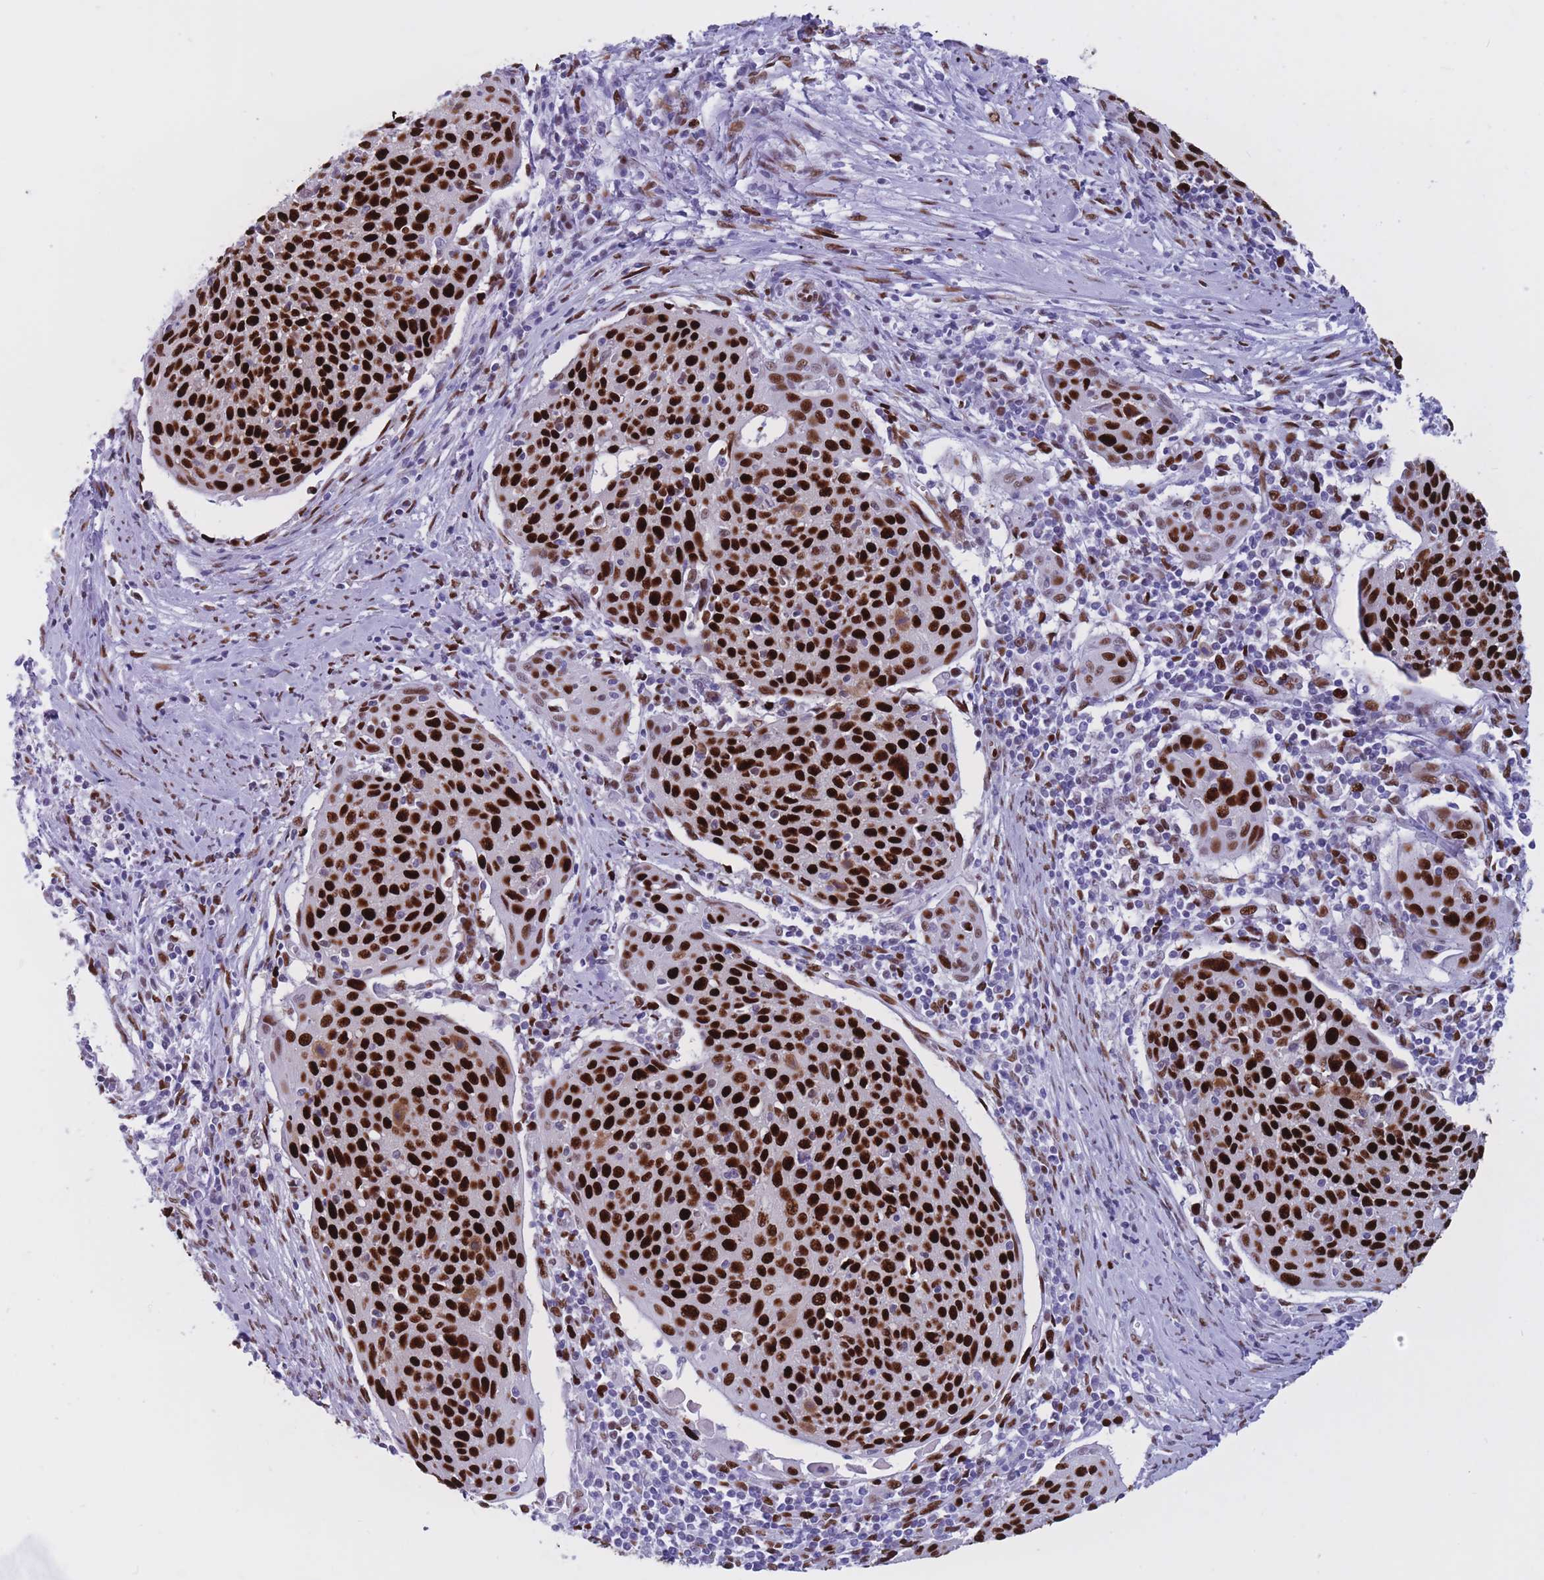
{"staining": {"intensity": "strong", "quantity": ">75%", "location": "nuclear"}, "tissue": "cervical cancer", "cell_type": "Tumor cells", "image_type": "cancer", "snomed": [{"axis": "morphology", "description": "Squamous cell carcinoma, NOS"}, {"axis": "topography", "description": "Cervix"}], "caption": "Protein positivity by IHC exhibits strong nuclear staining in about >75% of tumor cells in cervical cancer (squamous cell carcinoma).", "gene": "NASP", "patient": {"sex": "female", "age": 67}}